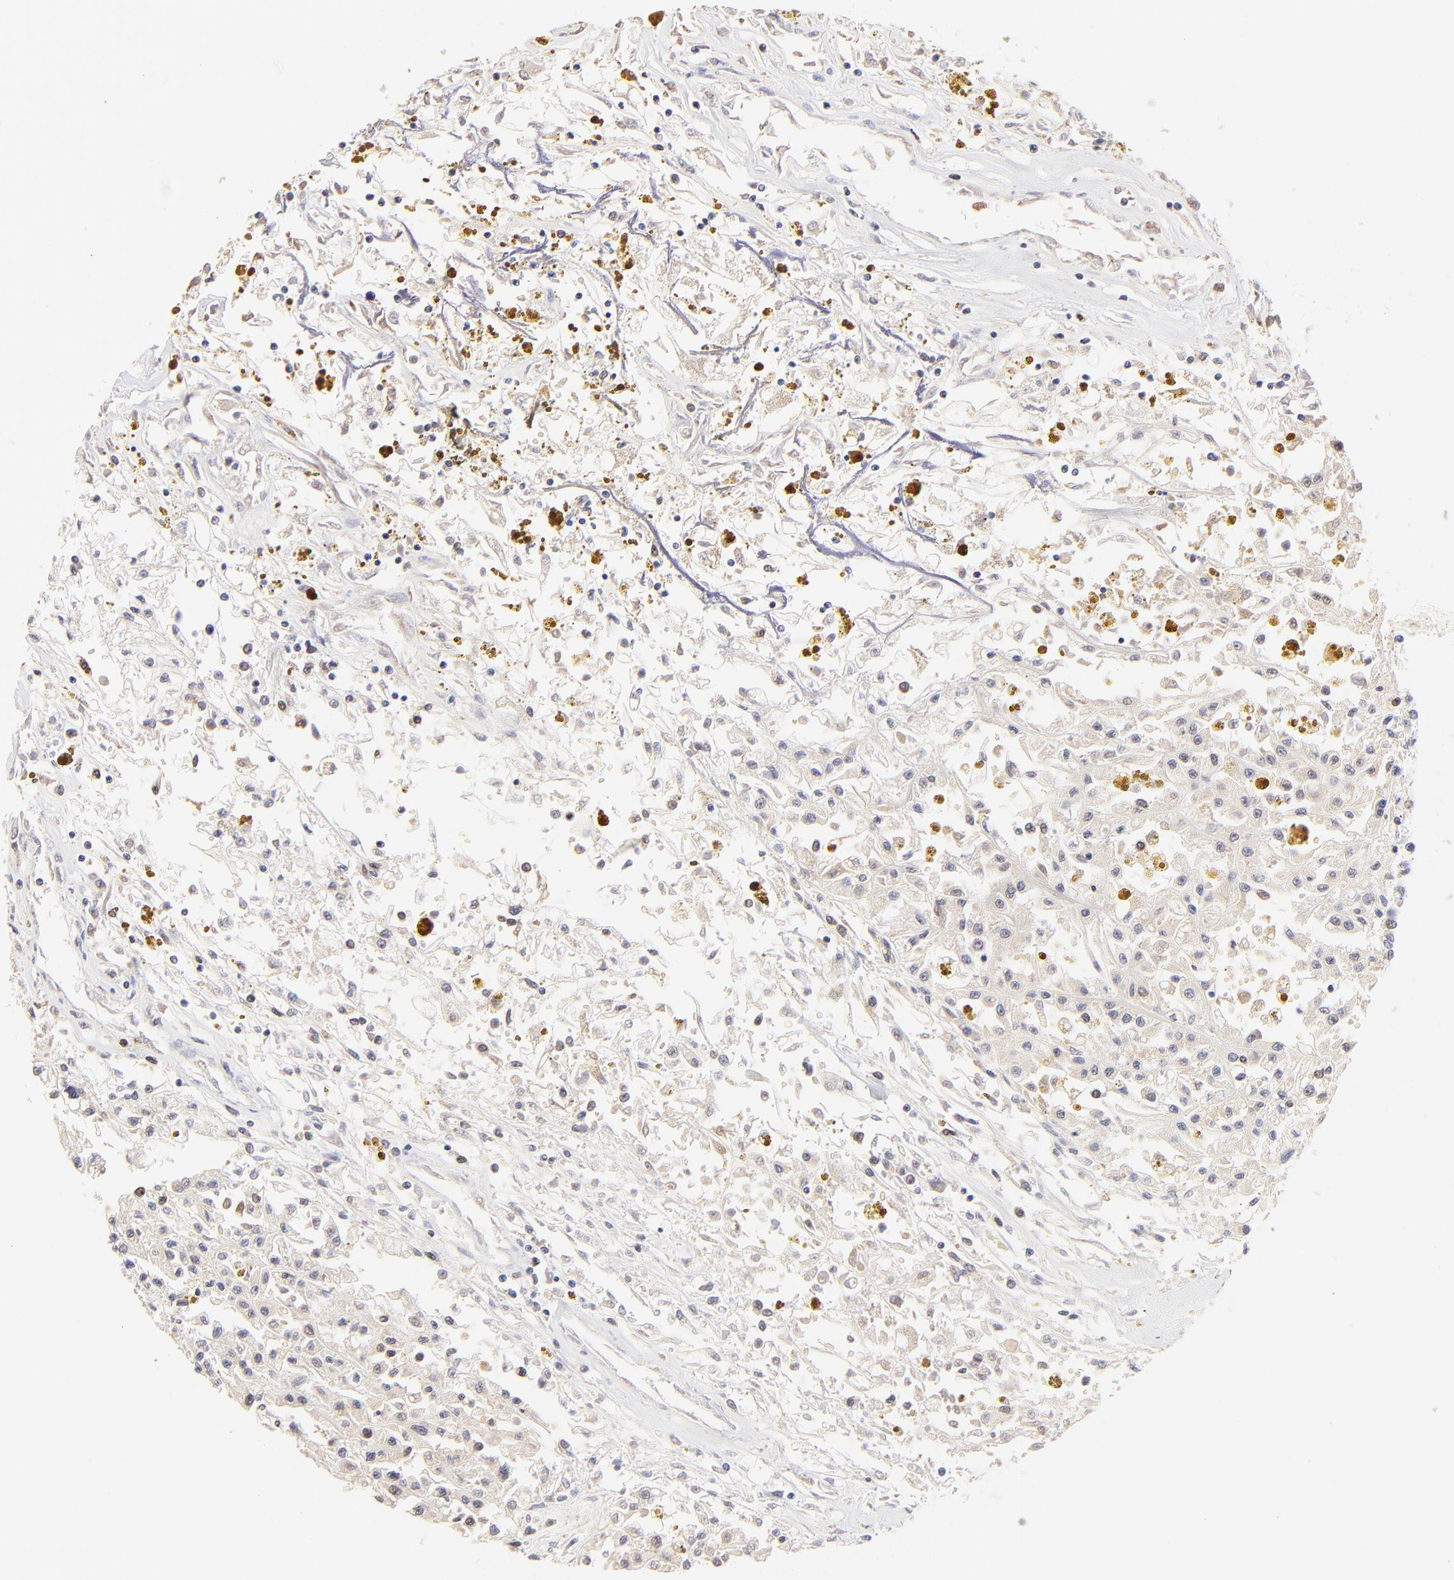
{"staining": {"intensity": "weak", "quantity": "<25%", "location": "nuclear"}, "tissue": "renal cancer", "cell_type": "Tumor cells", "image_type": "cancer", "snomed": [{"axis": "morphology", "description": "Adenocarcinoma, NOS"}, {"axis": "topography", "description": "Kidney"}], "caption": "Micrograph shows no significant protein staining in tumor cells of renal adenocarcinoma.", "gene": "ZNF670", "patient": {"sex": "male", "age": 78}}